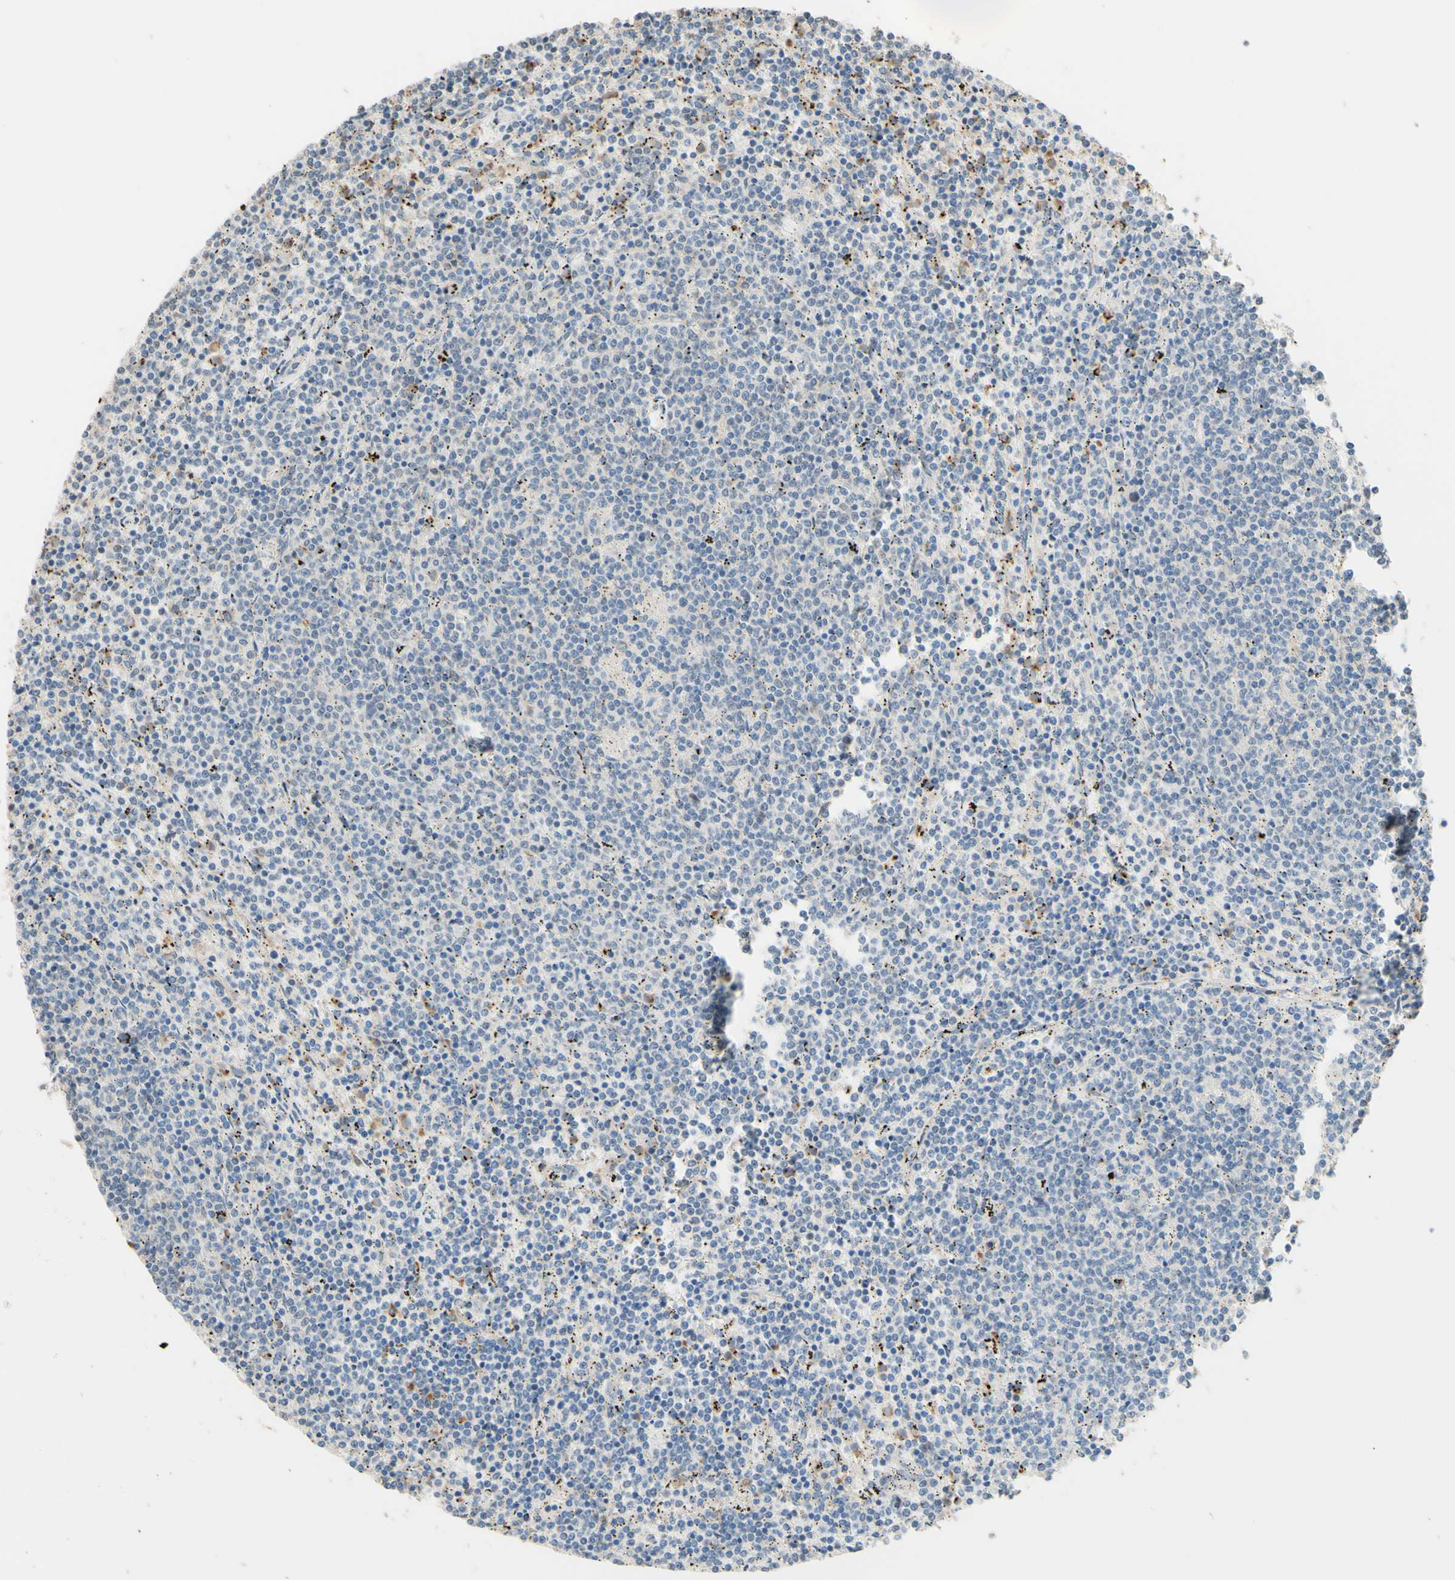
{"staining": {"intensity": "negative", "quantity": "none", "location": "none"}, "tissue": "lymphoma", "cell_type": "Tumor cells", "image_type": "cancer", "snomed": [{"axis": "morphology", "description": "Malignant lymphoma, non-Hodgkin's type, Low grade"}, {"axis": "topography", "description": "Spleen"}], "caption": "Malignant lymphoma, non-Hodgkin's type (low-grade) was stained to show a protein in brown. There is no significant staining in tumor cells.", "gene": "SMIM19", "patient": {"sex": "female", "age": 50}}